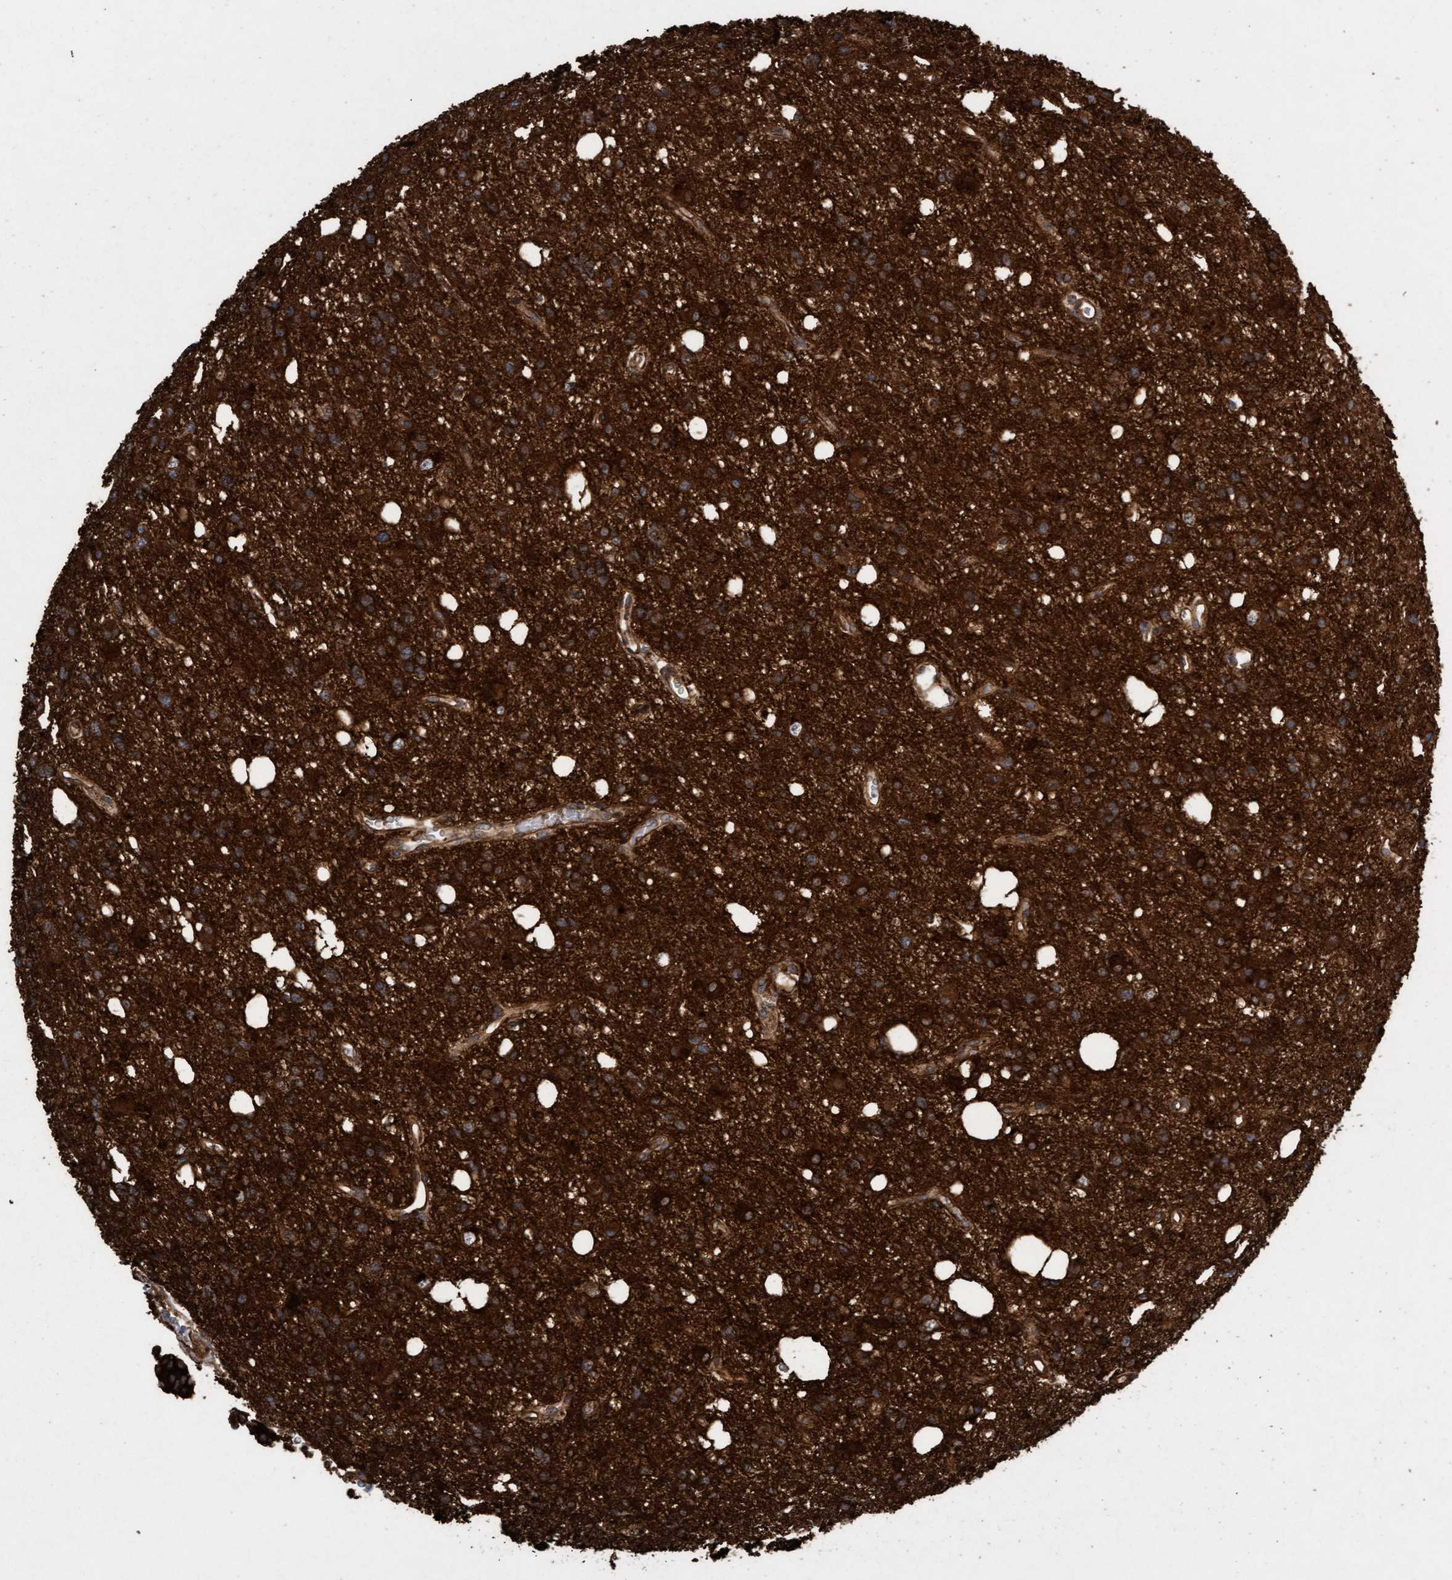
{"staining": {"intensity": "strong", "quantity": ">75%", "location": "cytoplasmic/membranous"}, "tissue": "glioma", "cell_type": "Tumor cells", "image_type": "cancer", "snomed": [{"axis": "morphology", "description": "Glioma, malignant, High grade"}, {"axis": "topography", "description": "Brain"}], "caption": "There is high levels of strong cytoplasmic/membranous expression in tumor cells of glioma, as demonstrated by immunohistochemical staining (brown color).", "gene": "CDC42EP4", "patient": {"sex": "female", "age": 62}}